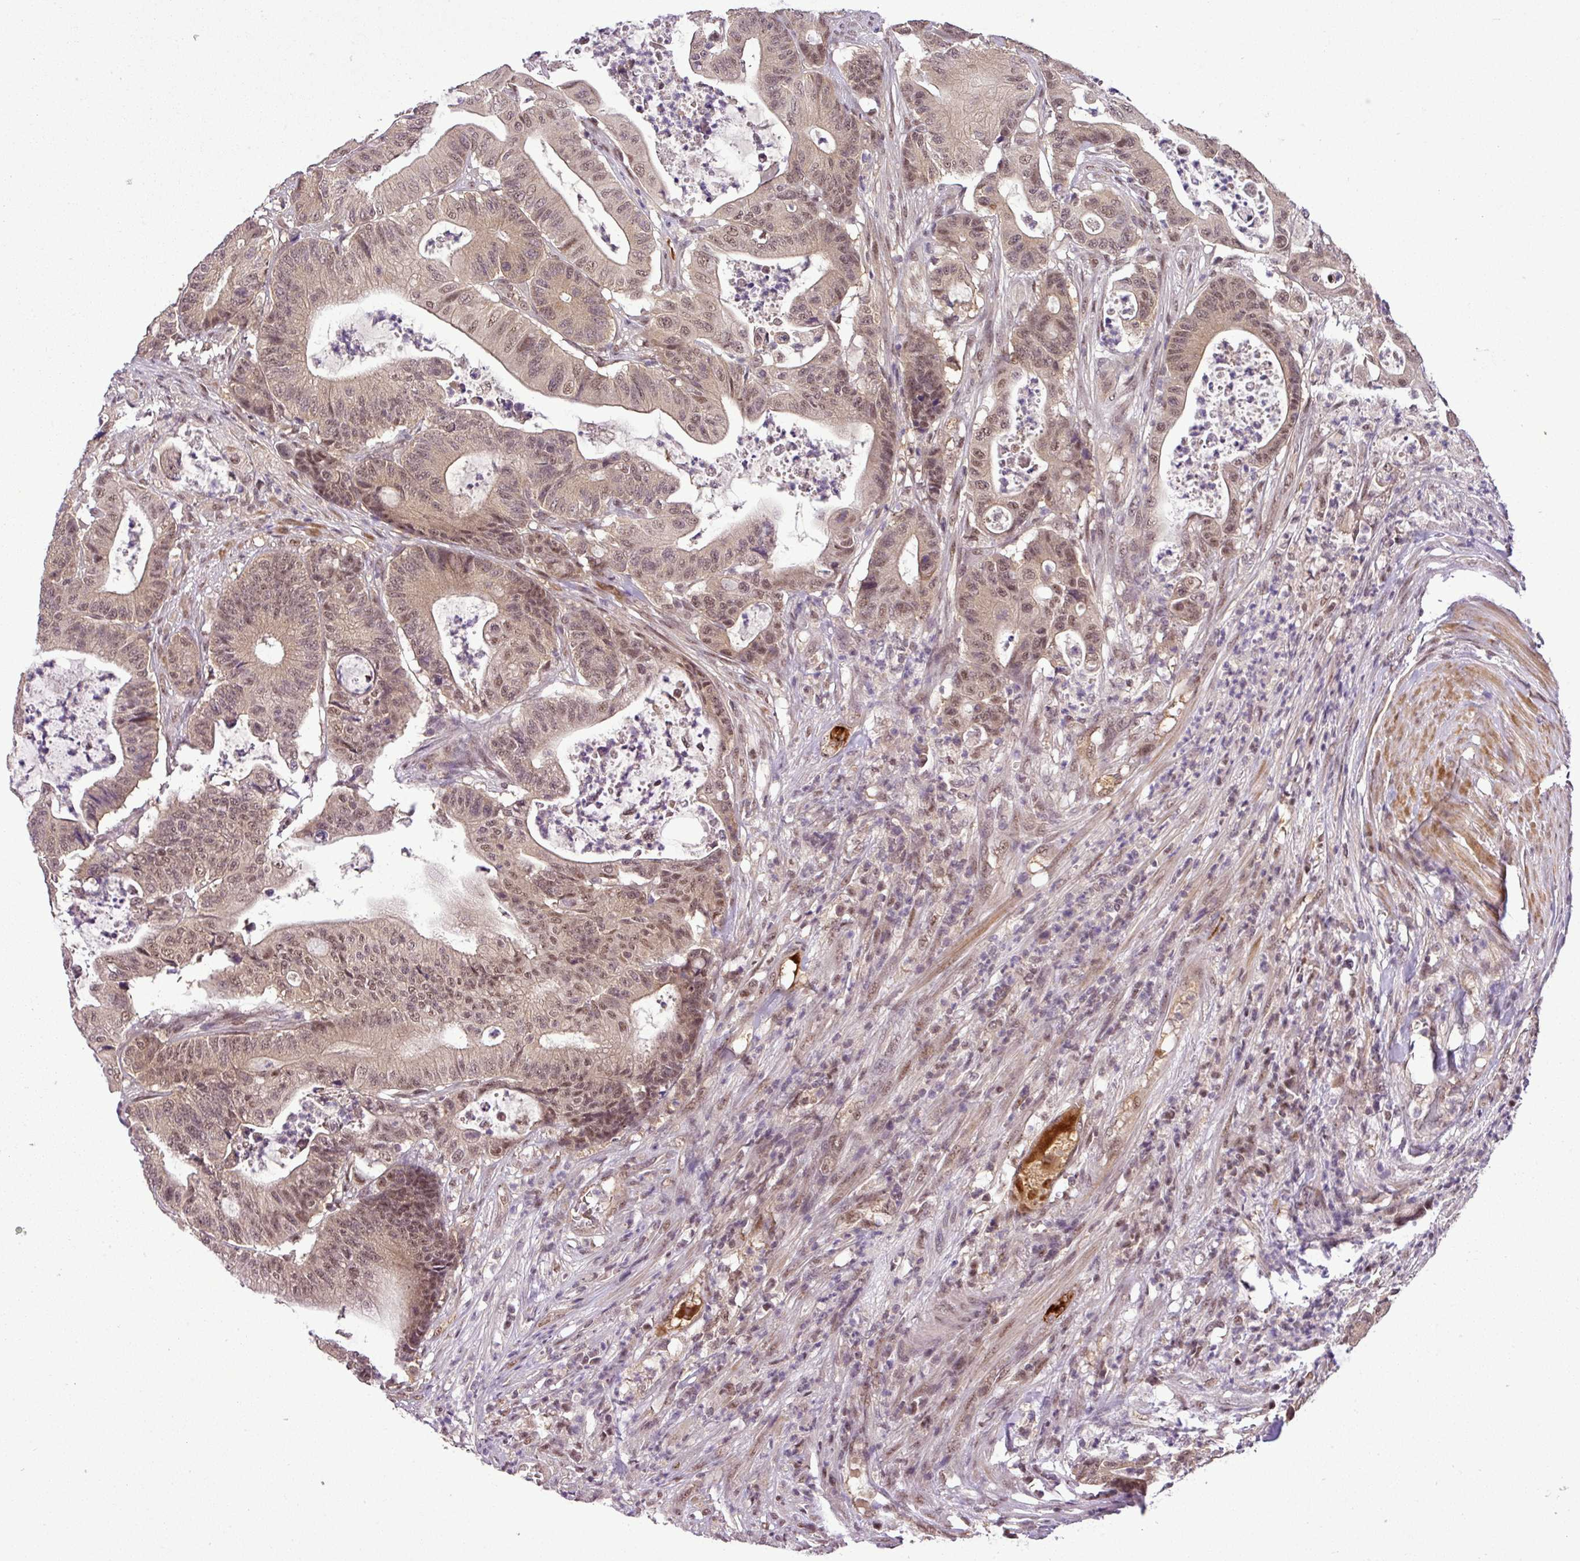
{"staining": {"intensity": "moderate", "quantity": ">75%", "location": "nuclear"}, "tissue": "colorectal cancer", "cell_type": "Tumor cells", "image_type": "cancer", "snomed": [{"axis": "morphology", "description": "Adenocarcinoma, NOS"}, {"axis": "topography", "description": "Colon"}], "caption": "Brown immunohistochemical staining in colorectal cancer demonstrates moderate nuclear positivity in about >75% of tumor cells. The staining was performed using DAB to visualize the protein expression in brown, while the nuclei were stained in blue with hematoxylin (Magnification: 20x).", "gene": "MFHAS1", "patient": {"sex": "female", "age": 84}}